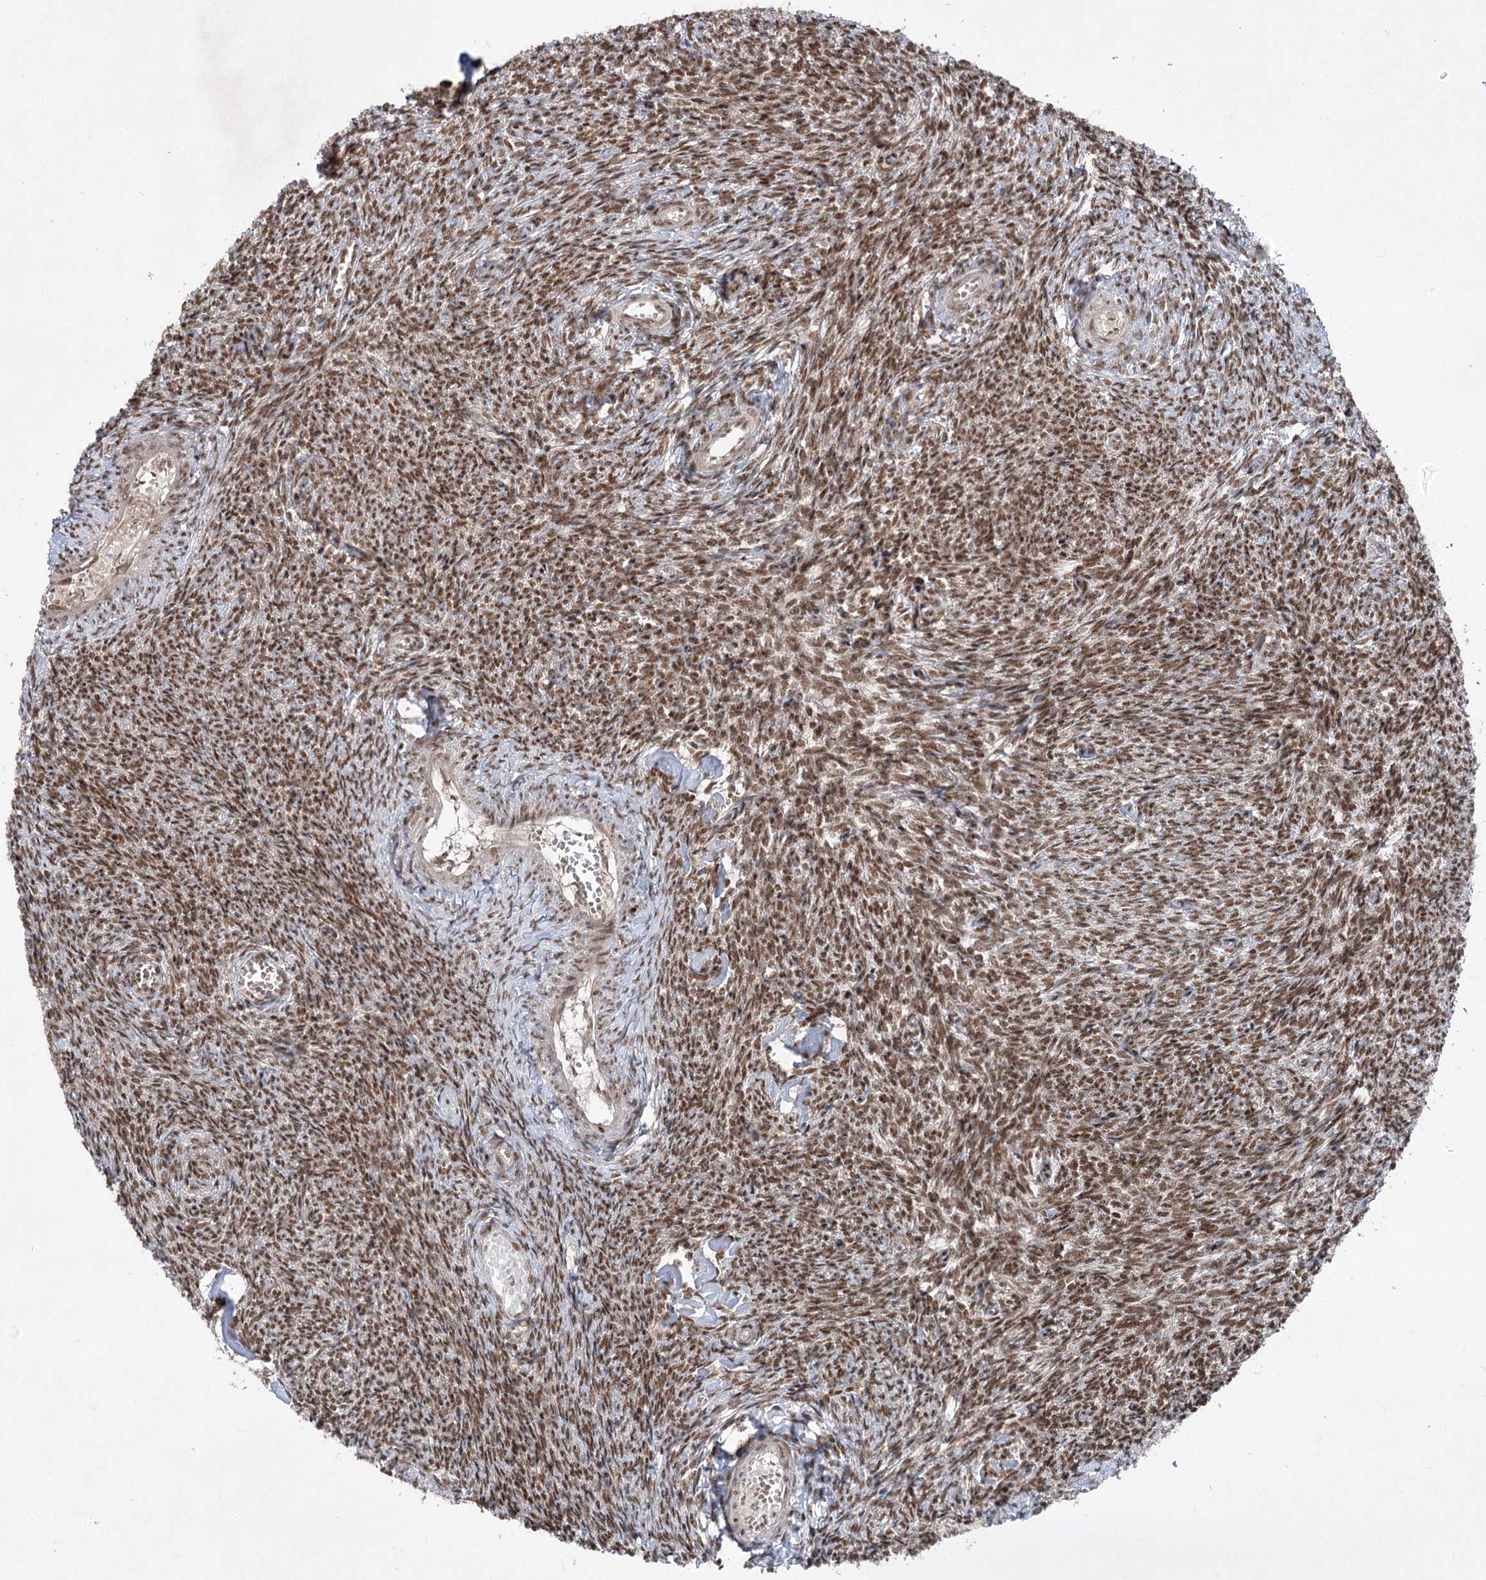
{"staining": {"intensity": "strong", "quantity": ">75%", "location": "nuclear"}, "tissue": "ovary", "cell_type": "Follicle cells", "image_type": "normal", "snomed": [{"axis": "morphology", "description": "Normal tissue, NOS"}, {"axis": "topography", "description": "Ovary"}], "caption": "There is high levels of strong nuclear positivity in follicle cells of benign ovary, as demonstrated by immunohistochemical staining (brown color).", "gene": "CGGBP1", "patient": {"sex": "female", "age": 44}}